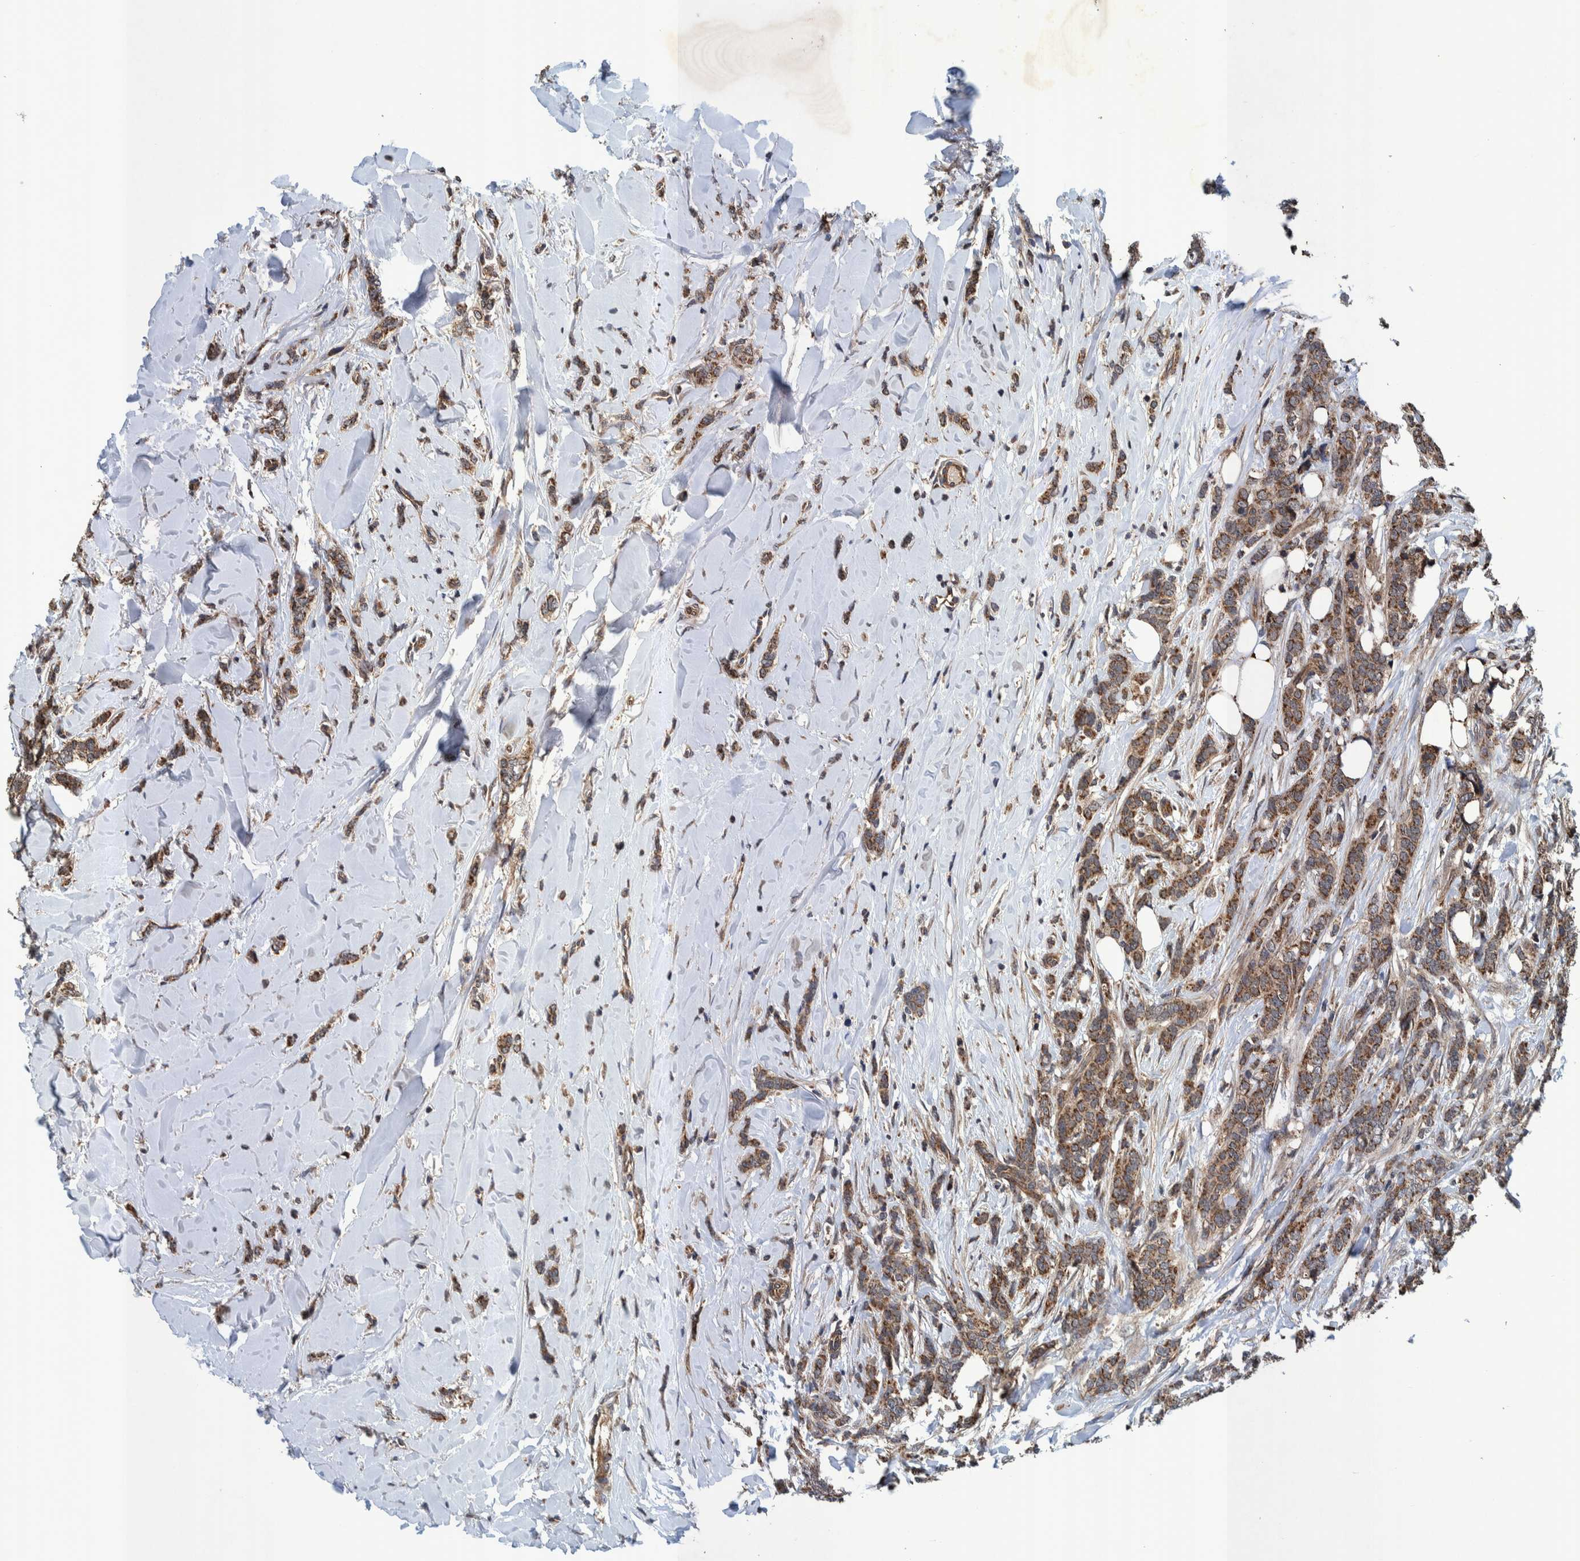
{"staining": {"intensity": "moderate", "quantity": ">75%", "location": "cytoplasmic/membranous"}, "tissue": "breast cancer", "cell_type": "Tumor cells", "image_type": "cancer", "snomed": [{"axis": "morphology", "description": "Lobular carcinoma"}, {"axis": "topography", "description": "Skin"}, {"axis": "topography", "description": "Breast"}], "caption": "Breast lobular carcinoma tissue reveals moderate cytoplasmic/membranous staining in approximately >75% of tumor cells", "gene": "MRPS7", "patient": {"sex": "female", "age": 46}}